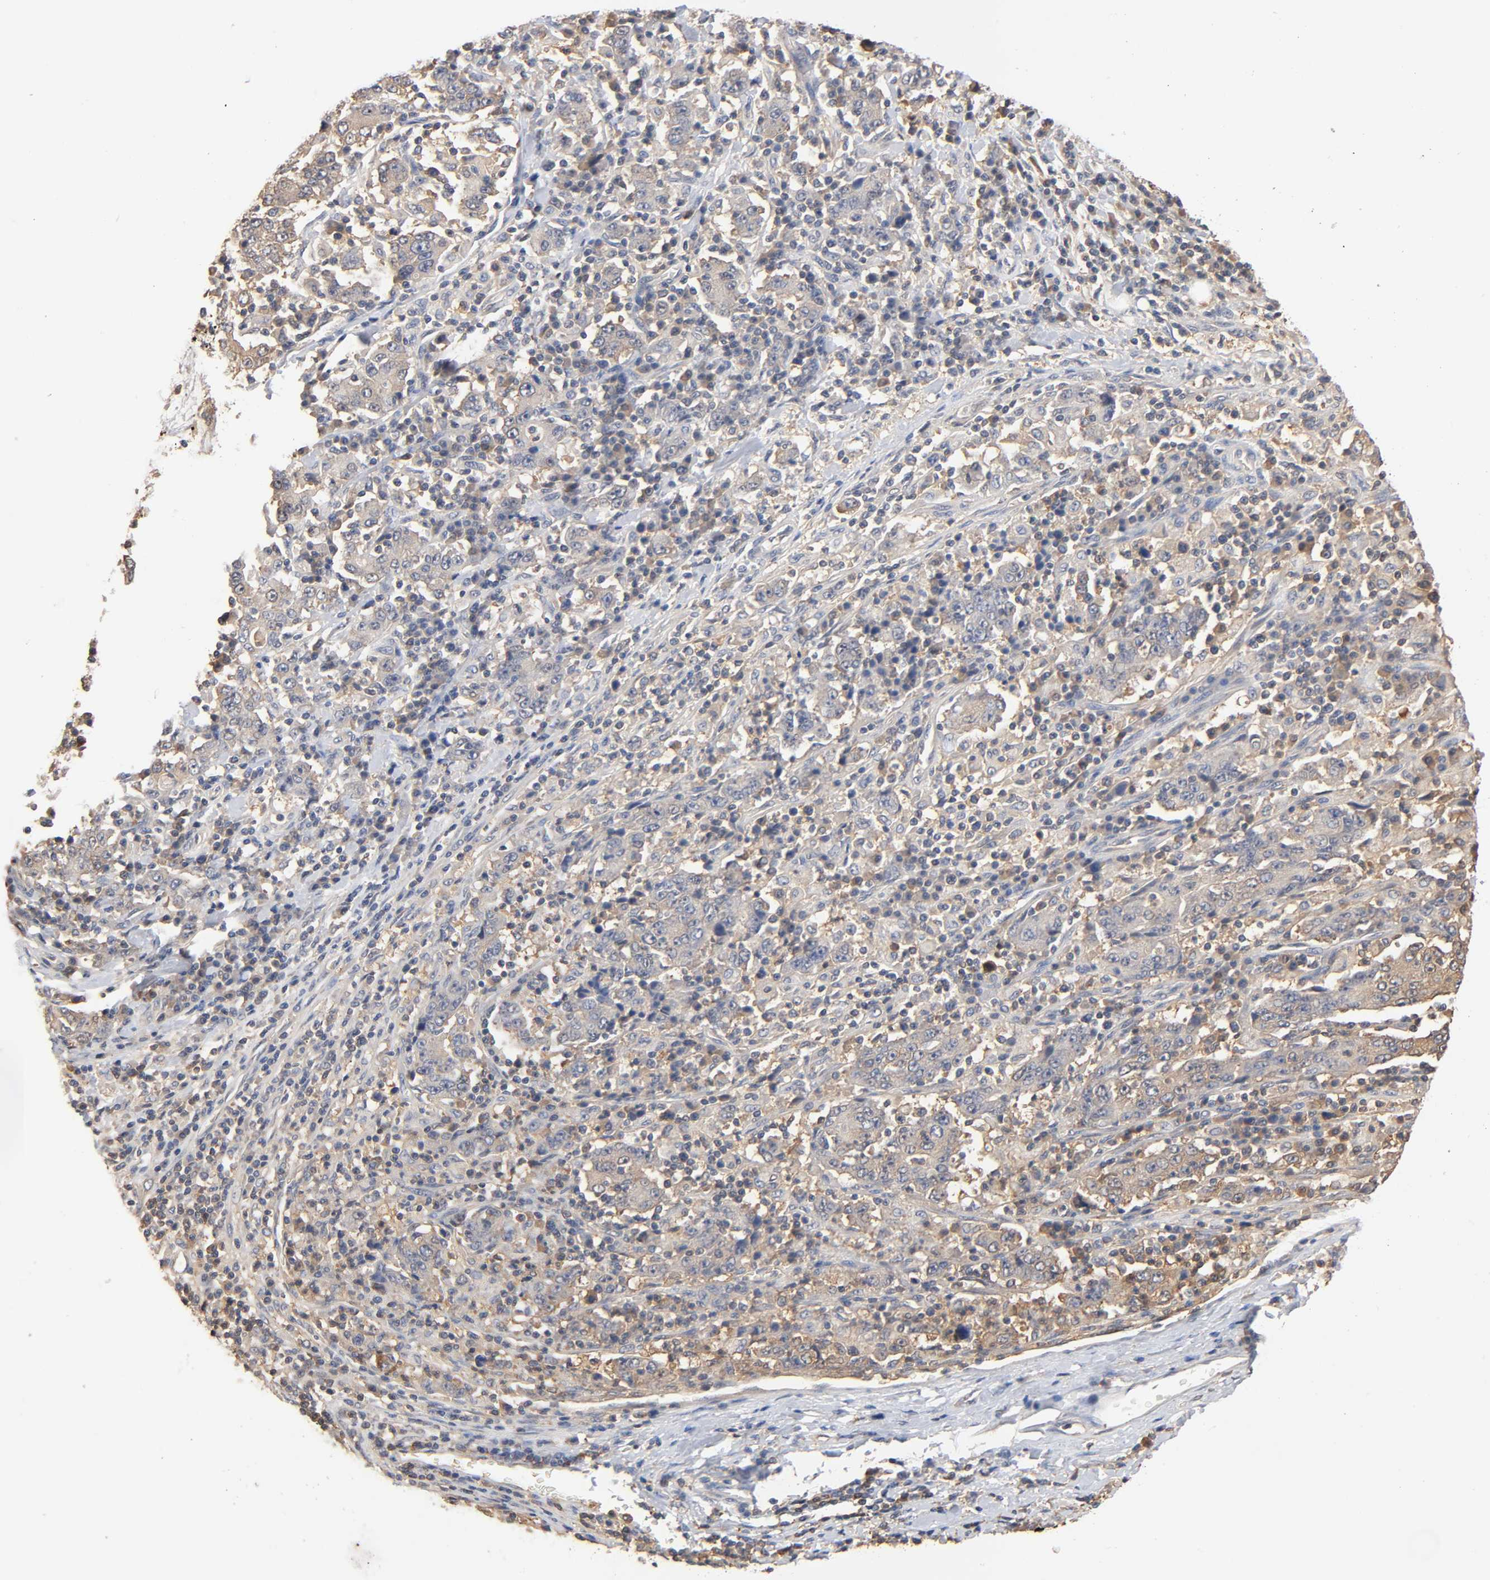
{"staining": {"intensity": "weak", "quantity": "25%-75%", "location": "cytoplasmic/membranous"}, "tissue": "stomach cancer", "cell_type": "Tumor cells", "image_type": "cancer", "snomed": [{"axis": "morphology", "description": "Normal tissue, NOS"}, {"axis": "morphology", "description": "Adenocarcinoma, NOS"}, {"axis": "topography", "description": "Stomach, upper"}, {"axis": "topography", "description": "Stomach"}], "caption": "The immunohistochemical stain highlights weak cytoplasmic/membranous expression in tumor cells of stomach cancer (adenocarcinoma) tissue.", "gene": "ALDOA", "patient": {"sex": "male", "age": 59}}